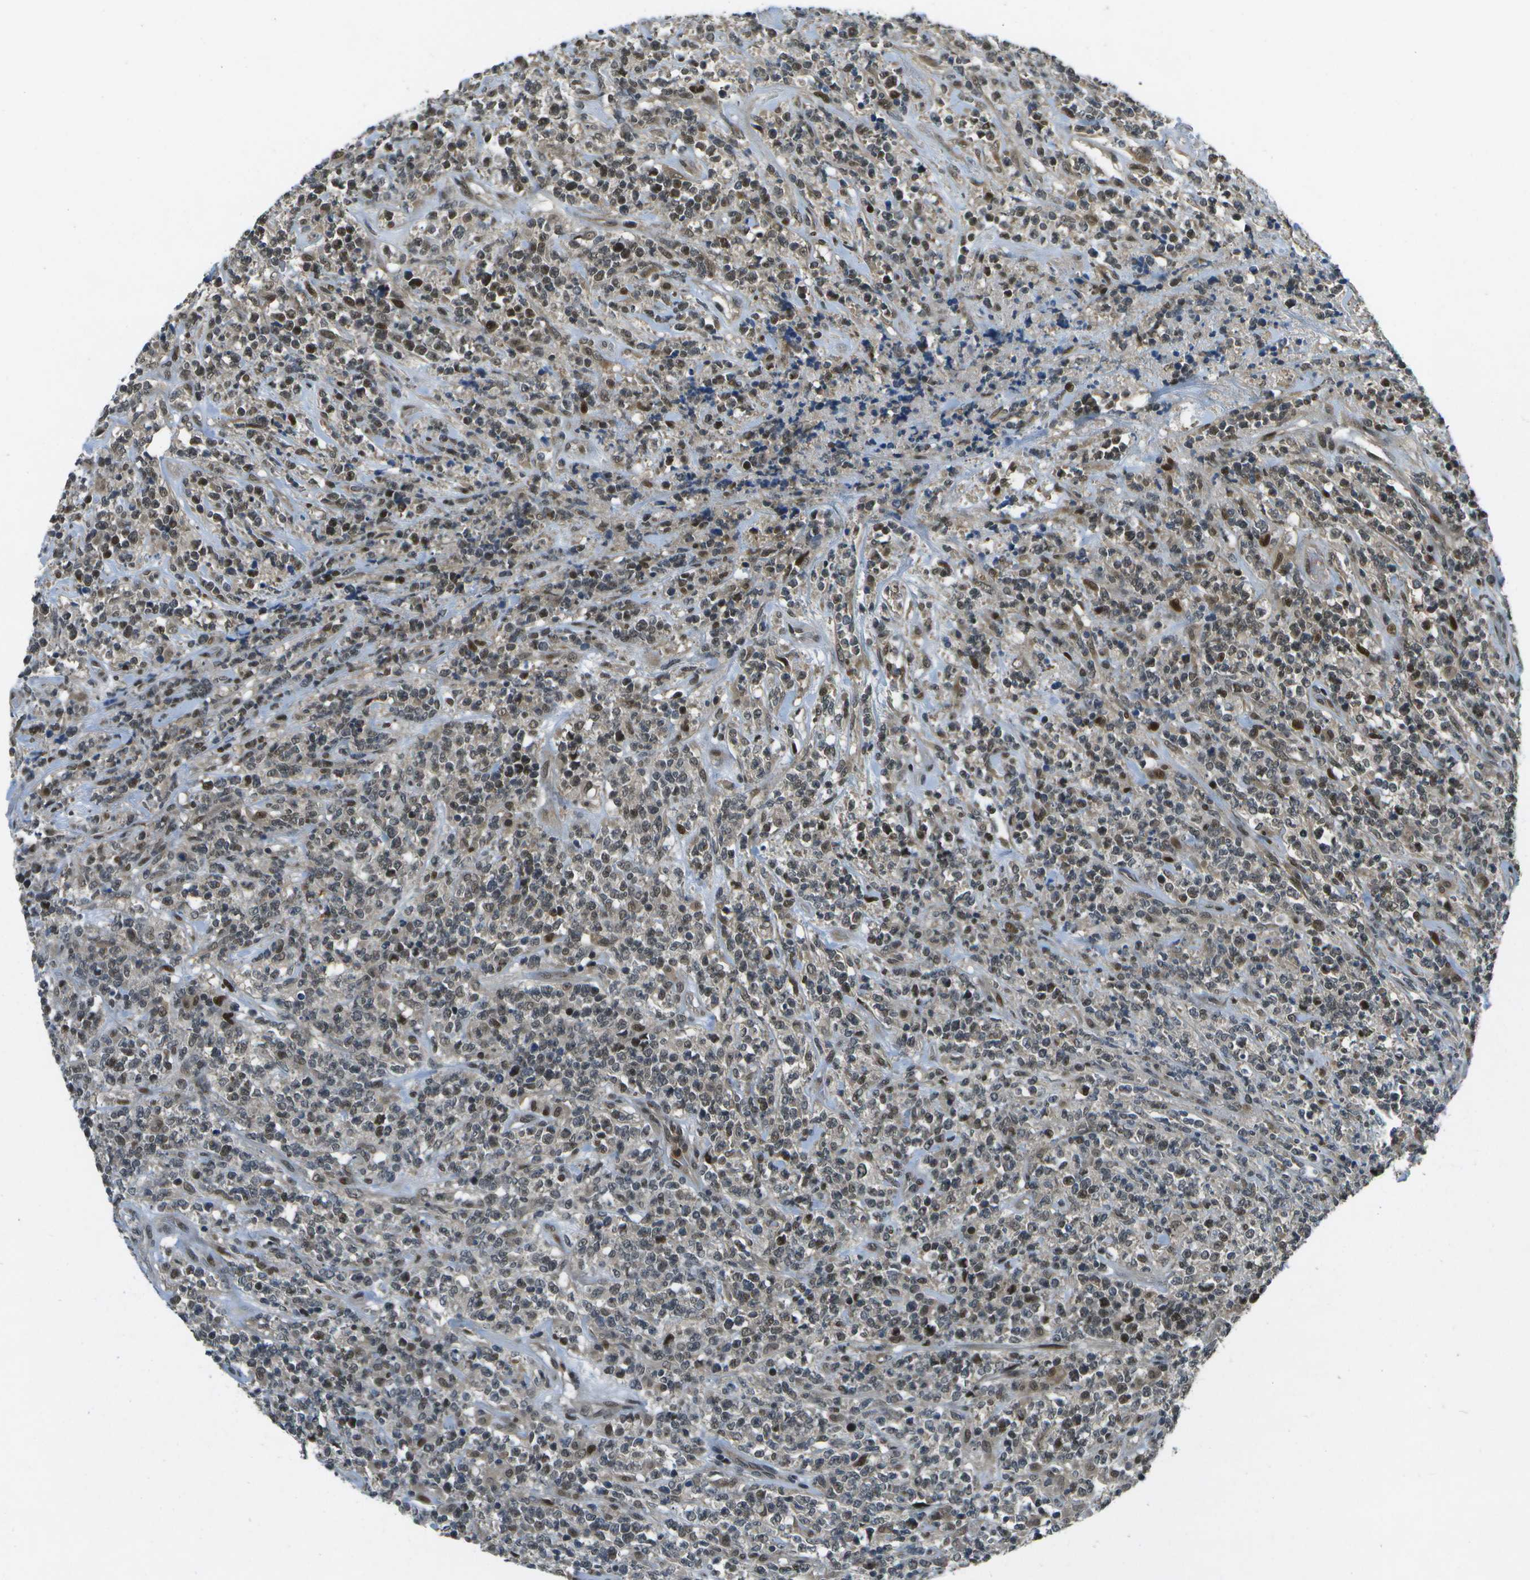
{"staining": {"intensity": "strong", "quantity": "<25%", "location": "nuclear"}, "tissue": "lymphoma", "cell_type": "Tumor cells", "image_type": "cancer", "snomed": [{"axis": "morphology", "description": "Malignant lymphoma, non-Hodgkin's type, High grade"}, {"axis": "topography", "description": "Soft tissue"}], "caption": "High-grade malignant lymphoma, non-Hodgkin's type stained with immunohistochemistry demonstrates strong nuclear positivity in approximately <25% of tumor cells.", "gene": "GANC", "patient": {"sex": "male", "age": 18}}